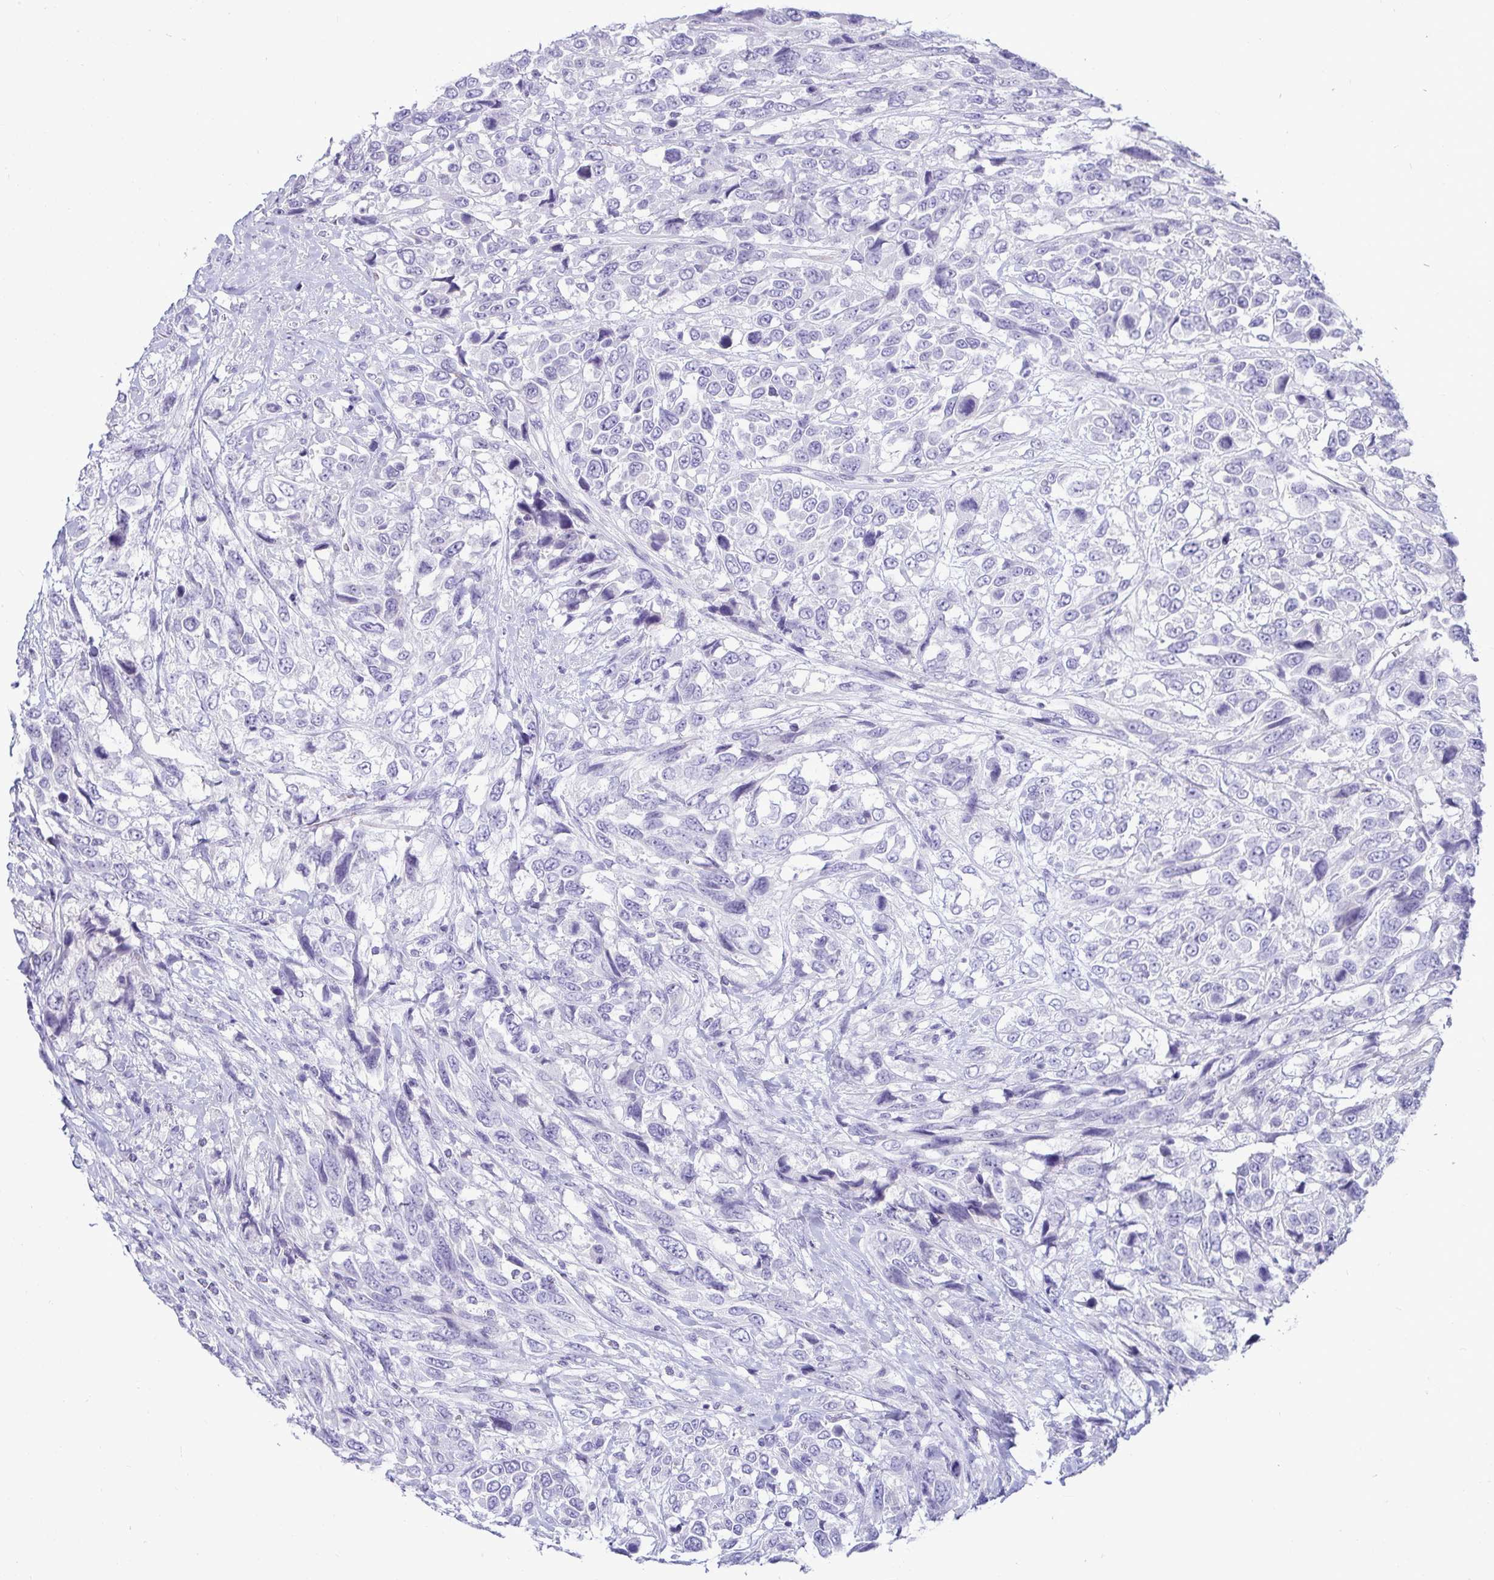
{"staining": {"intensity": "negative", "quantity": "none", "location": "none"}, "tissue": "urothelial cancer", "cell_type": "Tumor cells", "image_type": "cancer", "snomed": [{"axis": "morphology", "description": "Urothelial carcinoma, High grade"}, {"axis": "topography", "description": "Urinary bladder"}], "caption": "Tumor cells show no significant protein positivity in urothelial cancer.", "gene": "HSPB6", "patient": {"sex": "female", "age": 70}}